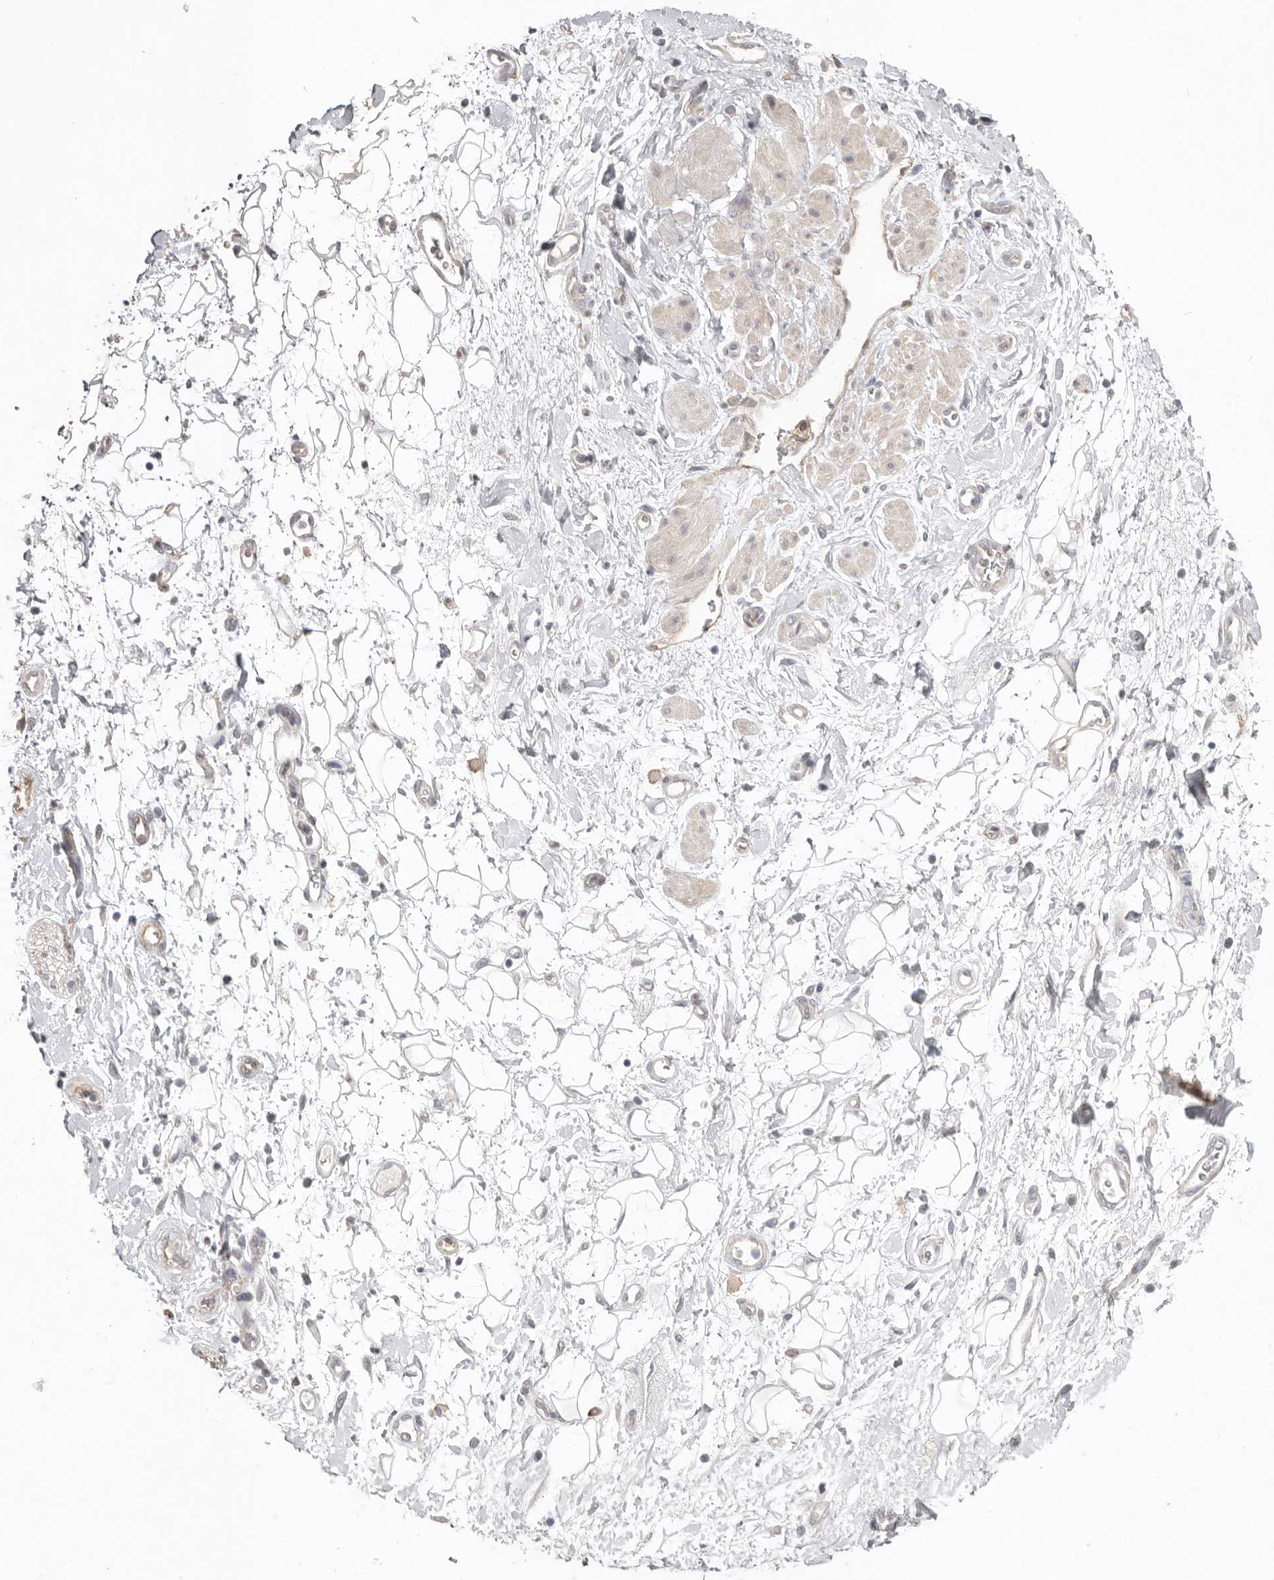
{"staining": {"intensity": "negative", "quantity": "none", "location": "none"}, "tissue": "adipose tissue", "cell_type": "Adipocytes", "image_type": "normal", "snomed": [{"axis": "morphology", "description": "Normal tissue, NOS"}, {"axis": "morphology", "description": "Adenocarcinoma, NOS"}, {"axis": "topography", "description": "Pancreas"}, {"axis": "topography", "description": "Peripheral nerve tissue"}], "caption": "High magnification brightfield microscopy of normal adipose tissue stained with DAB (brown) and counterstained with hematoxylin (blue): adipocytes show no significant staining.", "gene": "ZYG11B", "patient": {"sex": "male", "age": 59}}